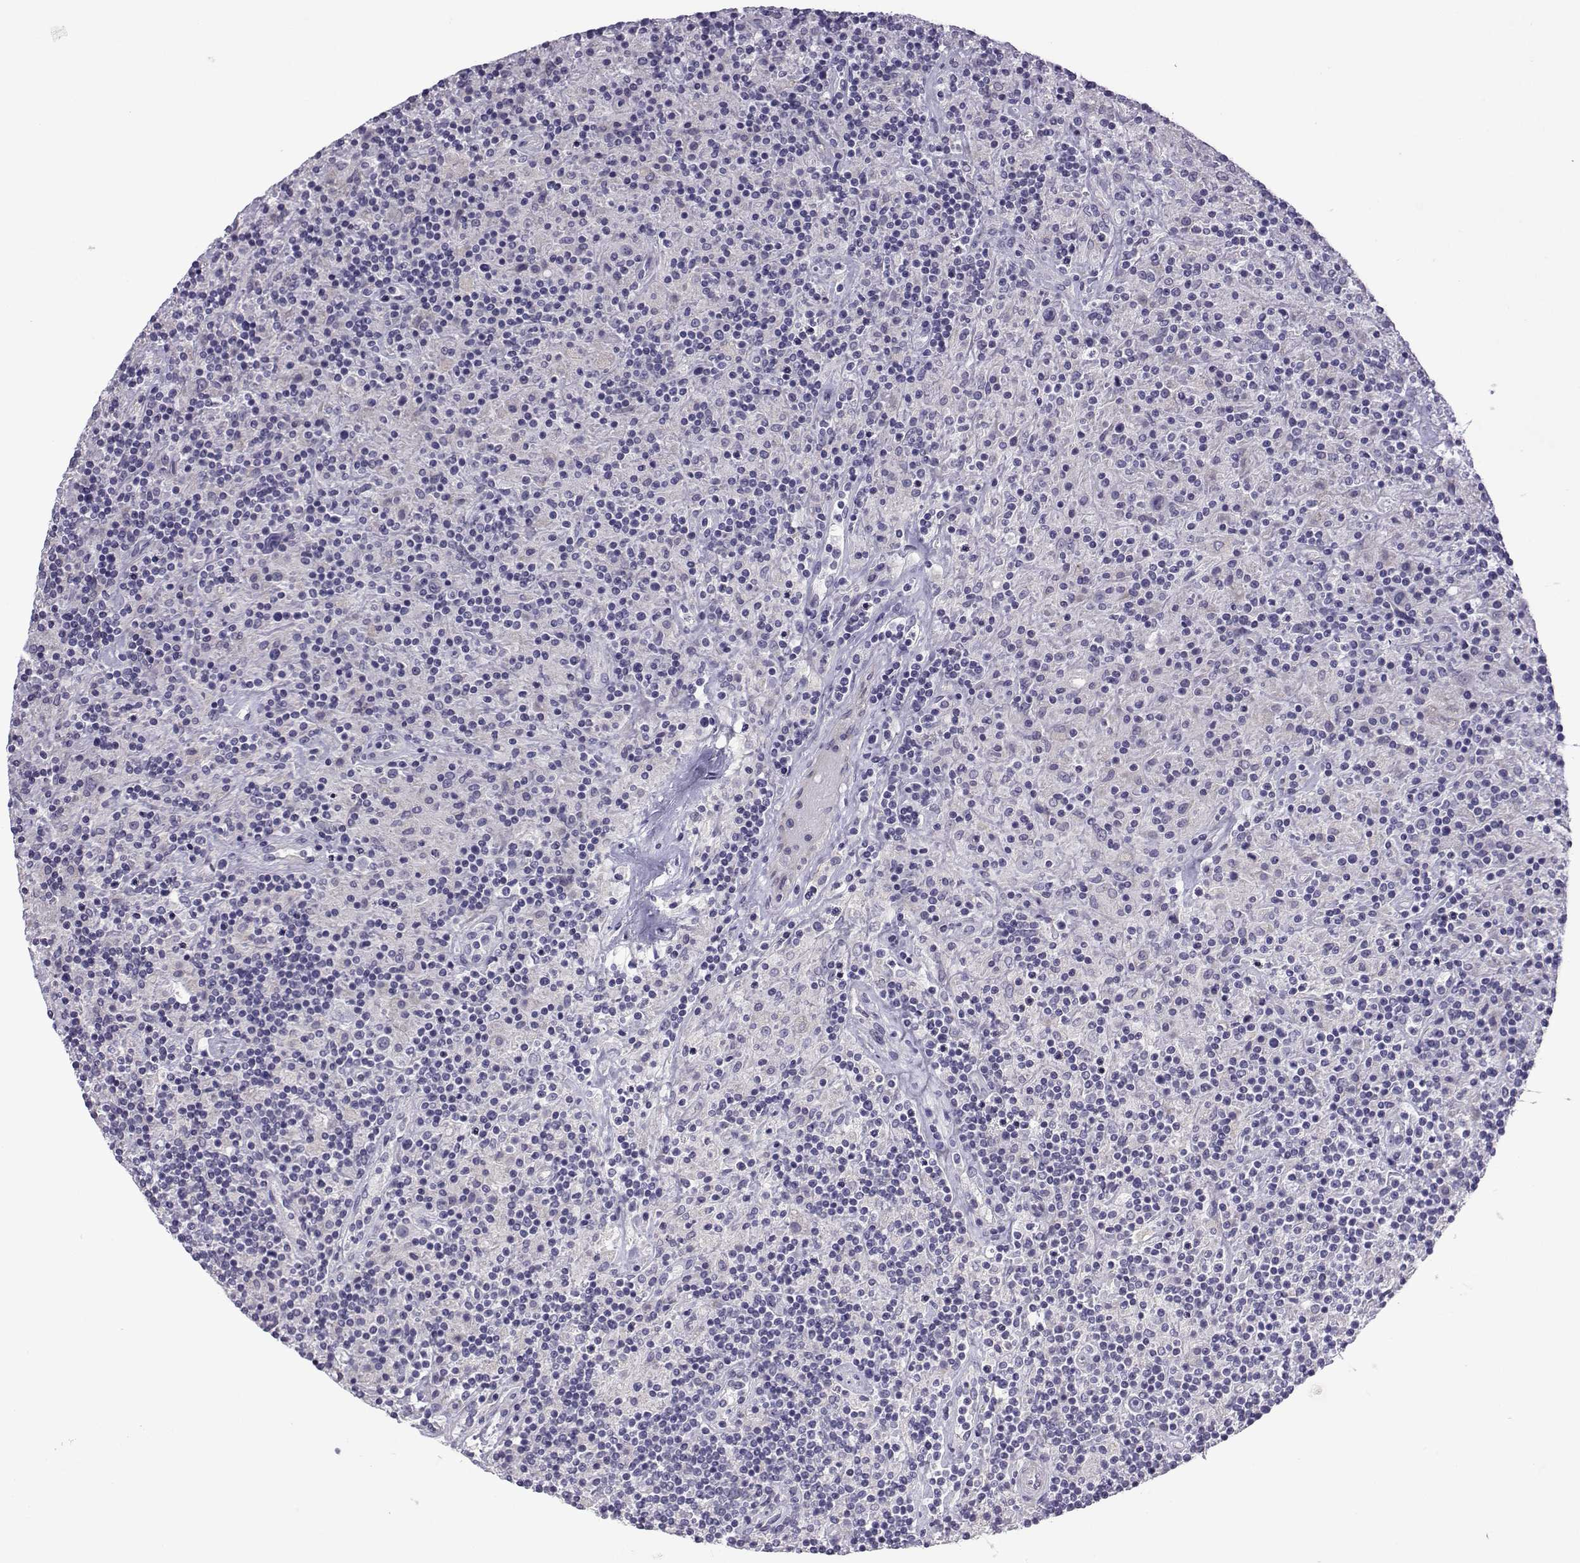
{"staining": {"intensity": "negative", "quantity": "none", "location": "none"}, "tissue": "lymphoma", "cell_type": "Tumor cells", "image_type": "cancer", "snomed": [{"axis": "morphology", "description": "Hodgkin's disease, NOS"}, {"axis": "topography", "description": "Lymph node"}], "caption": "Hodgkin's disease stained for a protein using immunohistochemistry (IHC) exhibits no positivity tumor cells.", "gene": "SPACA7", "patient": {"sex": "male", "age": 70}}